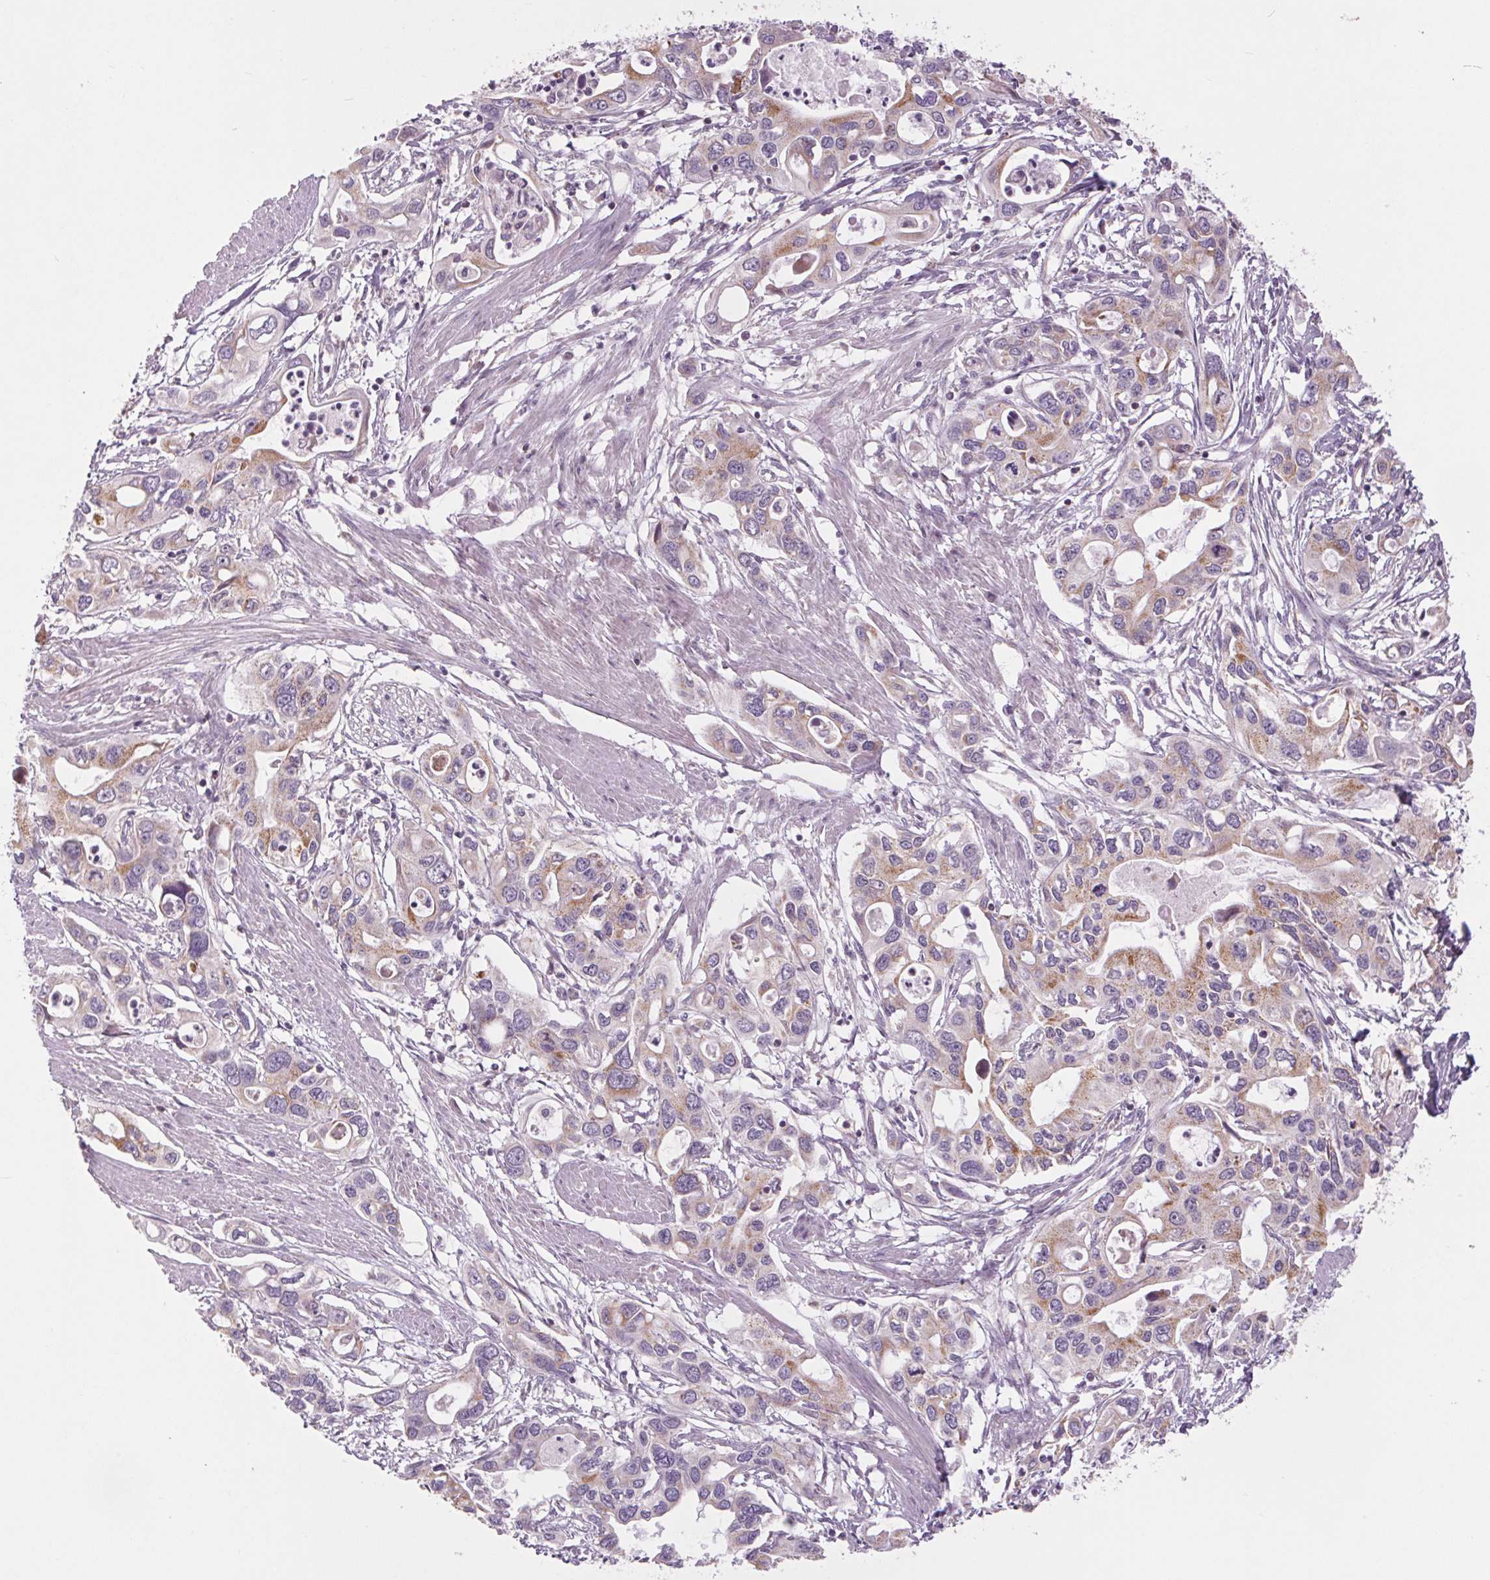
{"staining": {"intensity": "weak", "quantity": "<25%", "location": "cytoplasmic/membranous"}, "tissue": "pancreatic cancer", "cell_type": "Tumor cells", "image_type": "cancer", "snomed": [{"axis": "morphology", "description": "Adenocarcinoma, NOS"}, {"axis": "topography", "description": "Pancreas"}], "caption": "Protein analysis of pancreatic cancer (adenocarcinoma) reveals no significant staining in tumor cells. Brightfield microscopy of immunohistochemistry stained with DAB (3,3'-diaminobenzidine) (brown) and hematoxylin (blue), captured at high magnification.", "gene": "MAP3K5", "patient": {"sex": "male", "age": 60}}